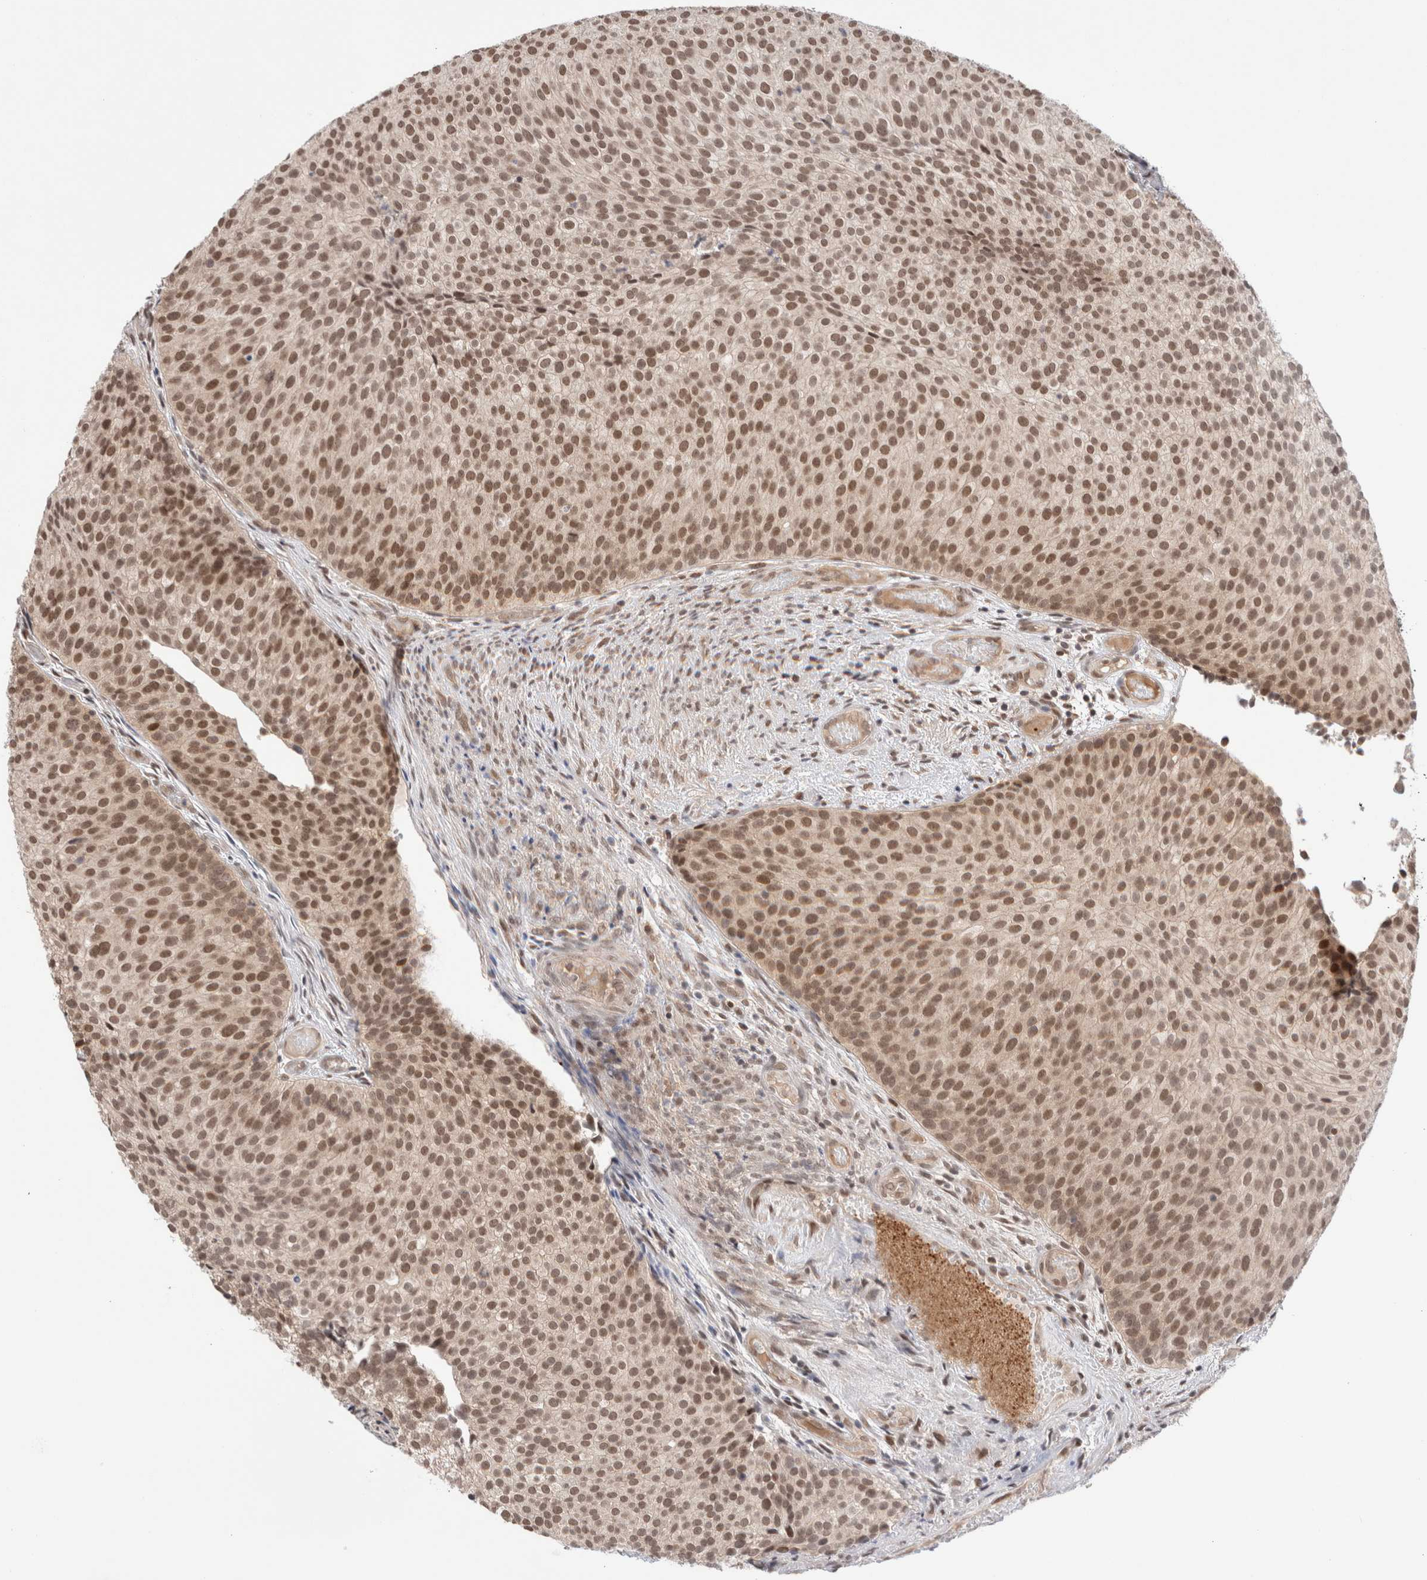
{"staining": {"intensity": "moderate", "quantity": ">75%", "location": "nuclear"}, "tissue": "urothelial cancer", "cell_type": "Tumor cells", "image_type": "cancer", "snomed": [{"axis": "morphology", "description": "Urothelial carcinoma, Low grade"}, {"axis": "topography", "description": "Urinary bladder"}], "caption": "Urothelial cancer stained with DAB IHC reveals medium levels of moderate nuclear staining in approximately >75% of tumor cells. Using DAB (brown) and hematoxylin (blue) stains, captured at high magnification using brightfield microscopy.", "gene": "GATAD2A", "patient": {"sex": "male", "age": 86}}